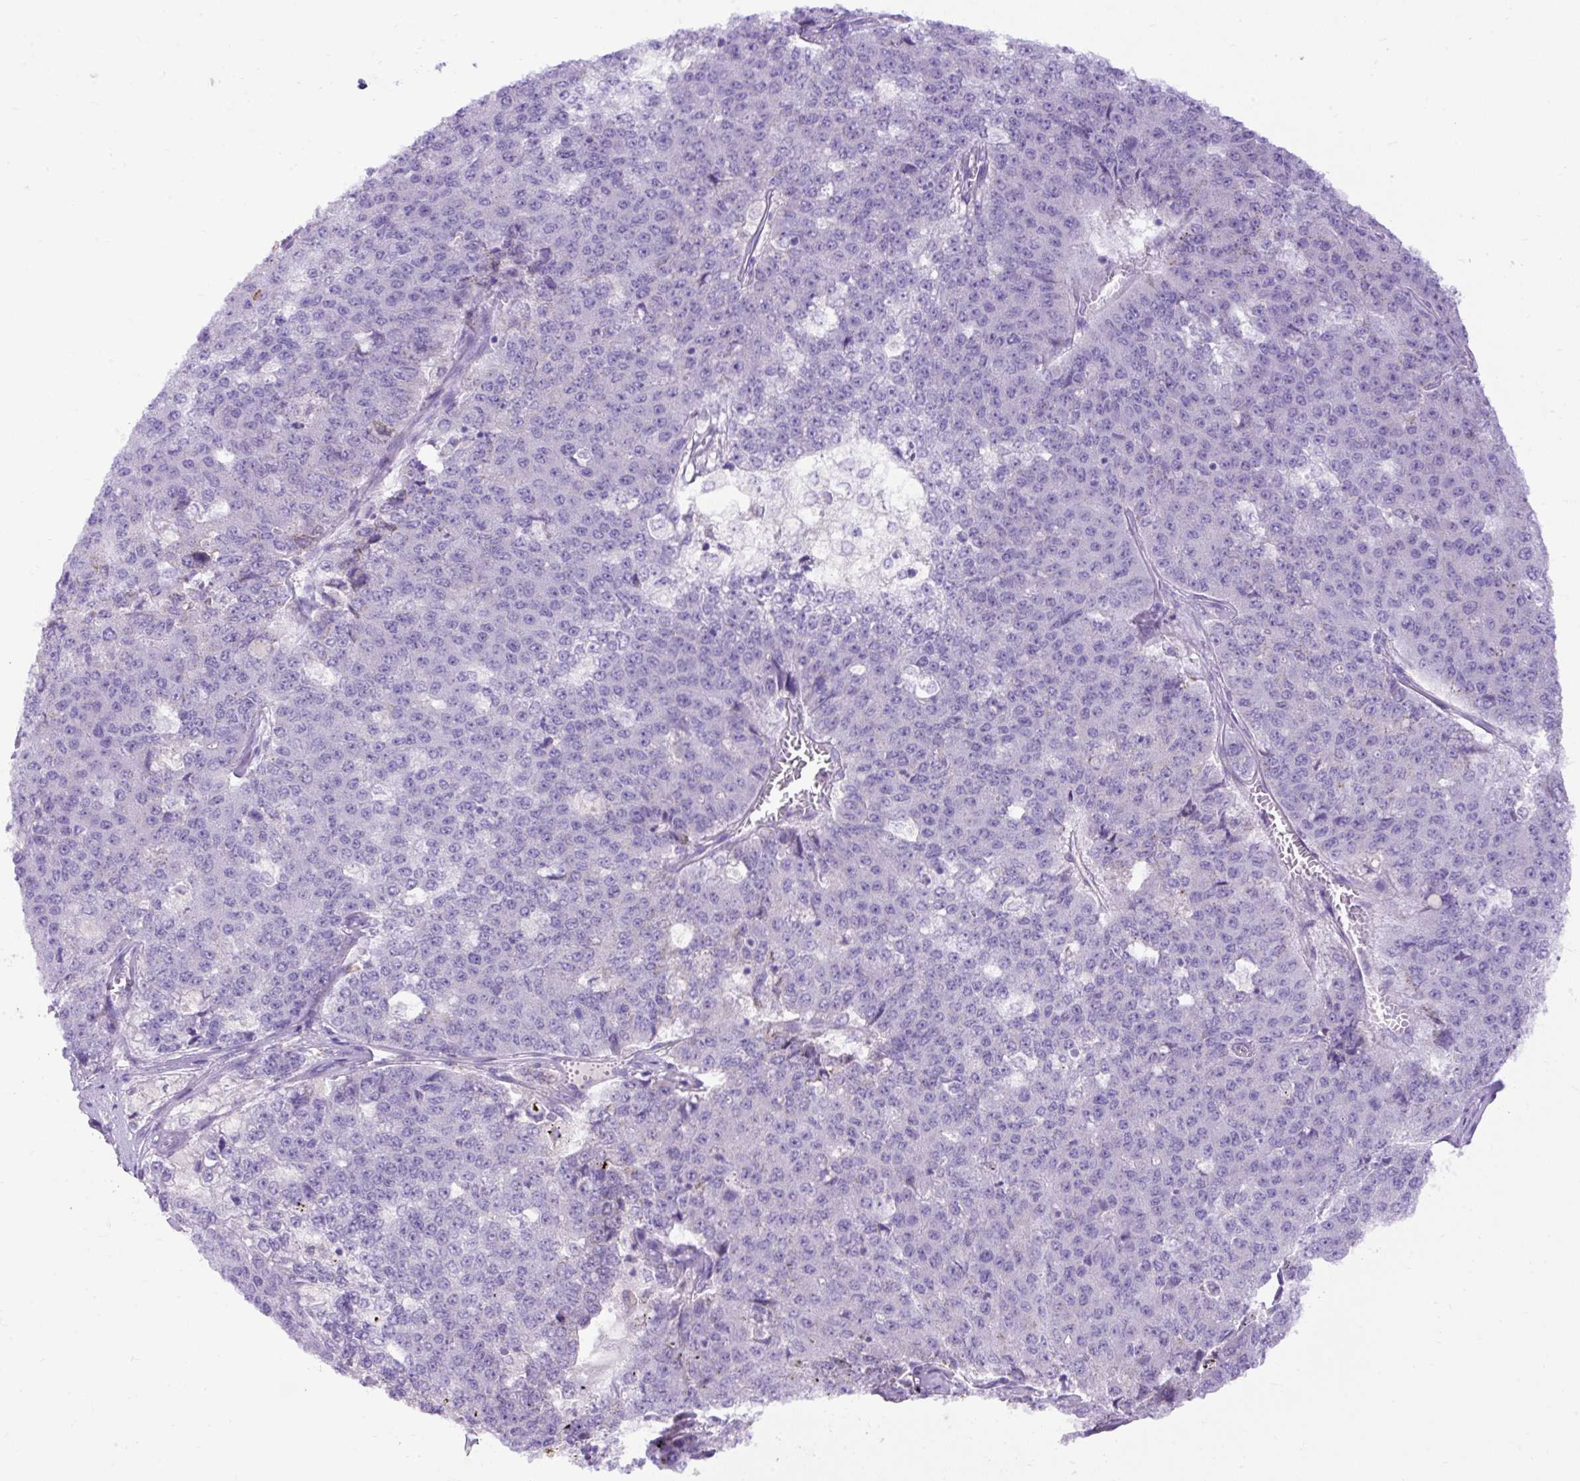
{"staining": {"intensity": "negative", "quantity": "none", "location": "none"}, "tissue": "pancreatic cancer", "cell_type": "Tumor cells", "image_type": "cancer", "snomed": [{"axis": "morphology", "description": "Adenocarcinoma, NOS"}, {"axis": "topography", "description": "Pancreas"}], "caption": "Pancreatic adenocarcinoma was stained to show a protein in brown. There is no significant positivity in tumor cells. Brightfield microscopy of immunohistochemistry stained with DAB (3,3'-diaminobenzidine) (brown) and hematoxylin (blue), captured at high magnification.", "gene": "SPTBN5", "patient": {"sex": "male", "age": 50}}